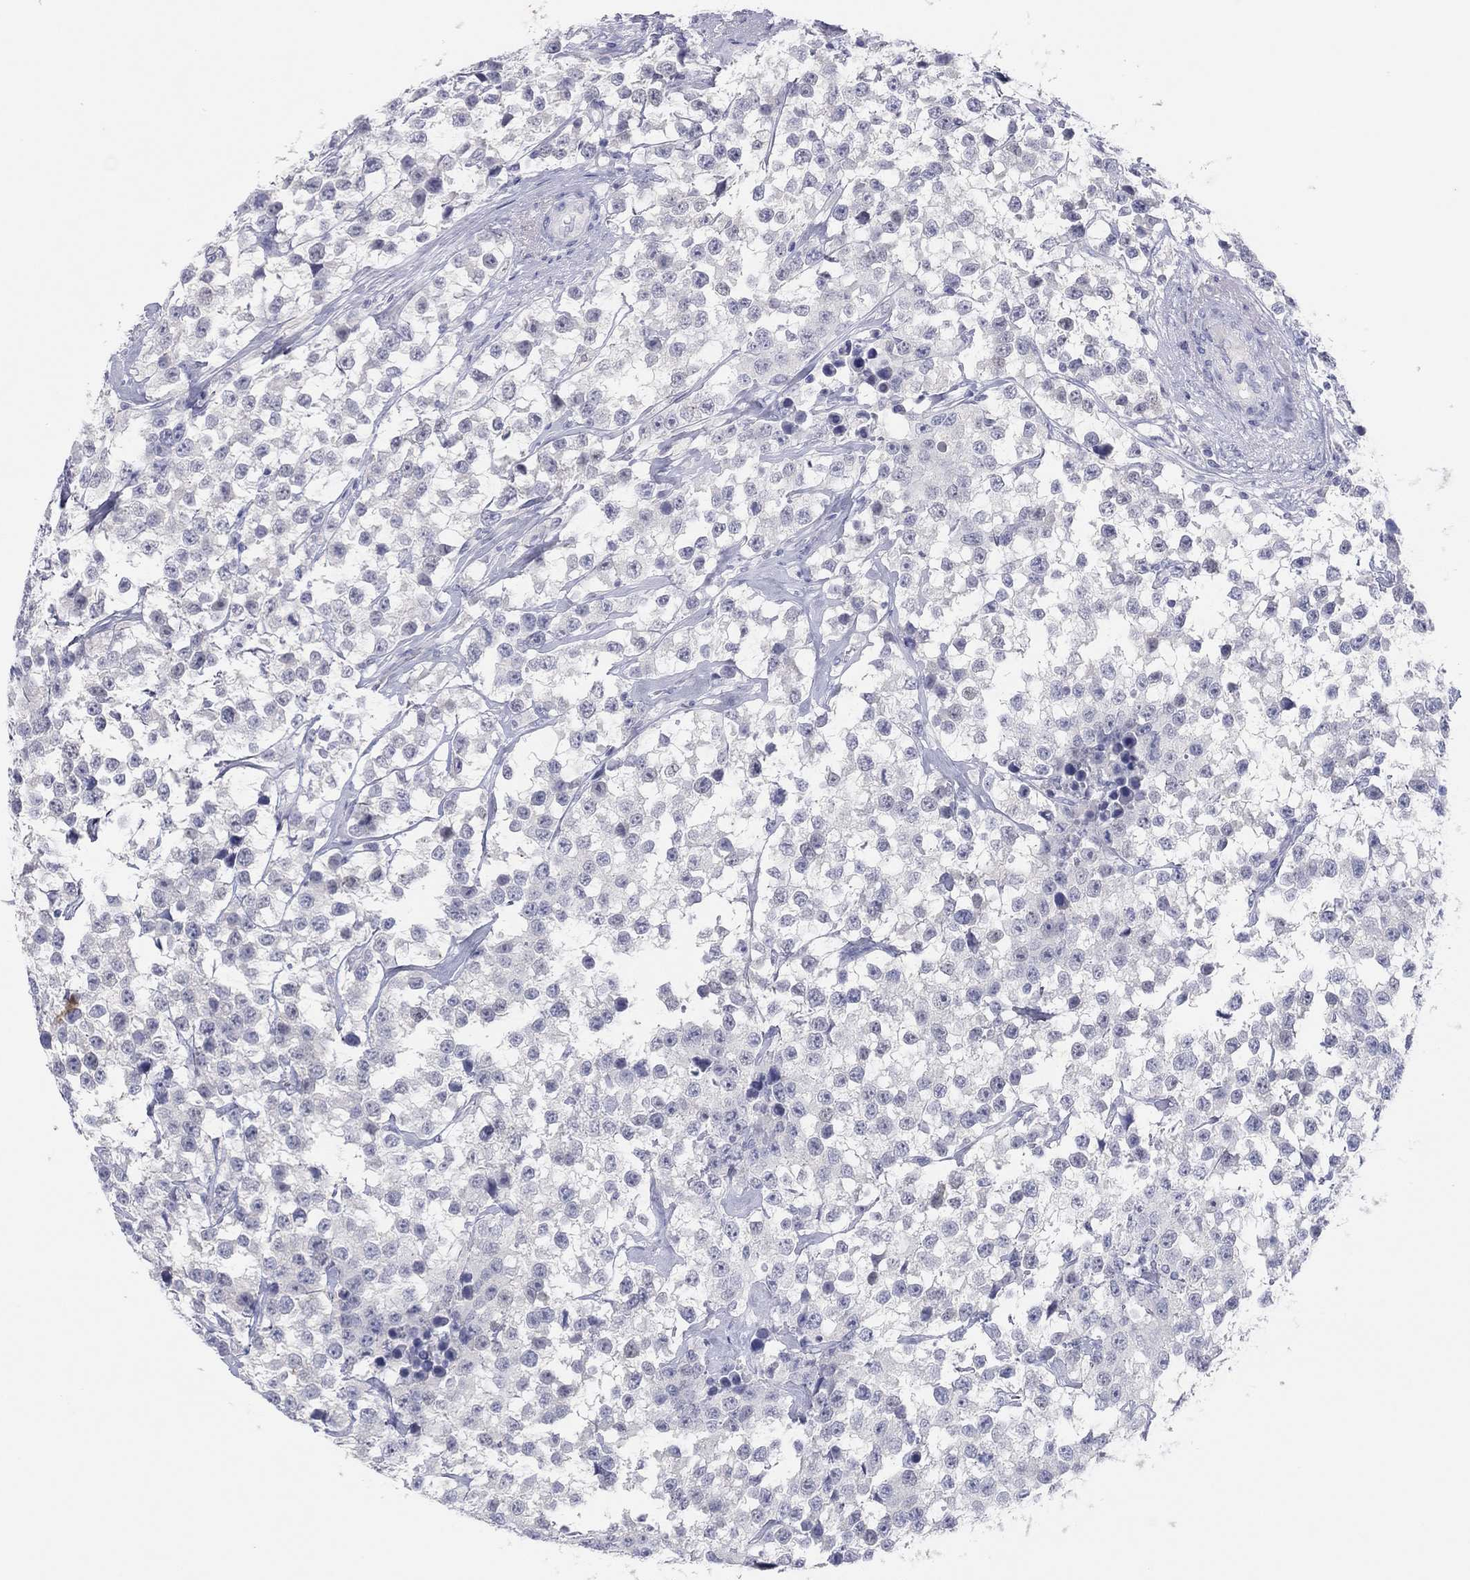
{"staining": {"intensity": "negative", "quantity": "none", "location": "none"}, "tissue": "testis cancer", "cell_type": "Tumor cells", "image_type": "cancer", "snomed": [{"axis": "morphology", "description": "Seminoma, NOS"}, {"axis": "topography", "description": "Testis"}], "caption": "Photomicrograph shows no protein staining in tumor cells of seminoma (testis) tissue. (DAB immunohistochemistry with hematoxylin counter stain).", "gene": "CPNE6", "patient": {"sex": "male", "age": 59}}